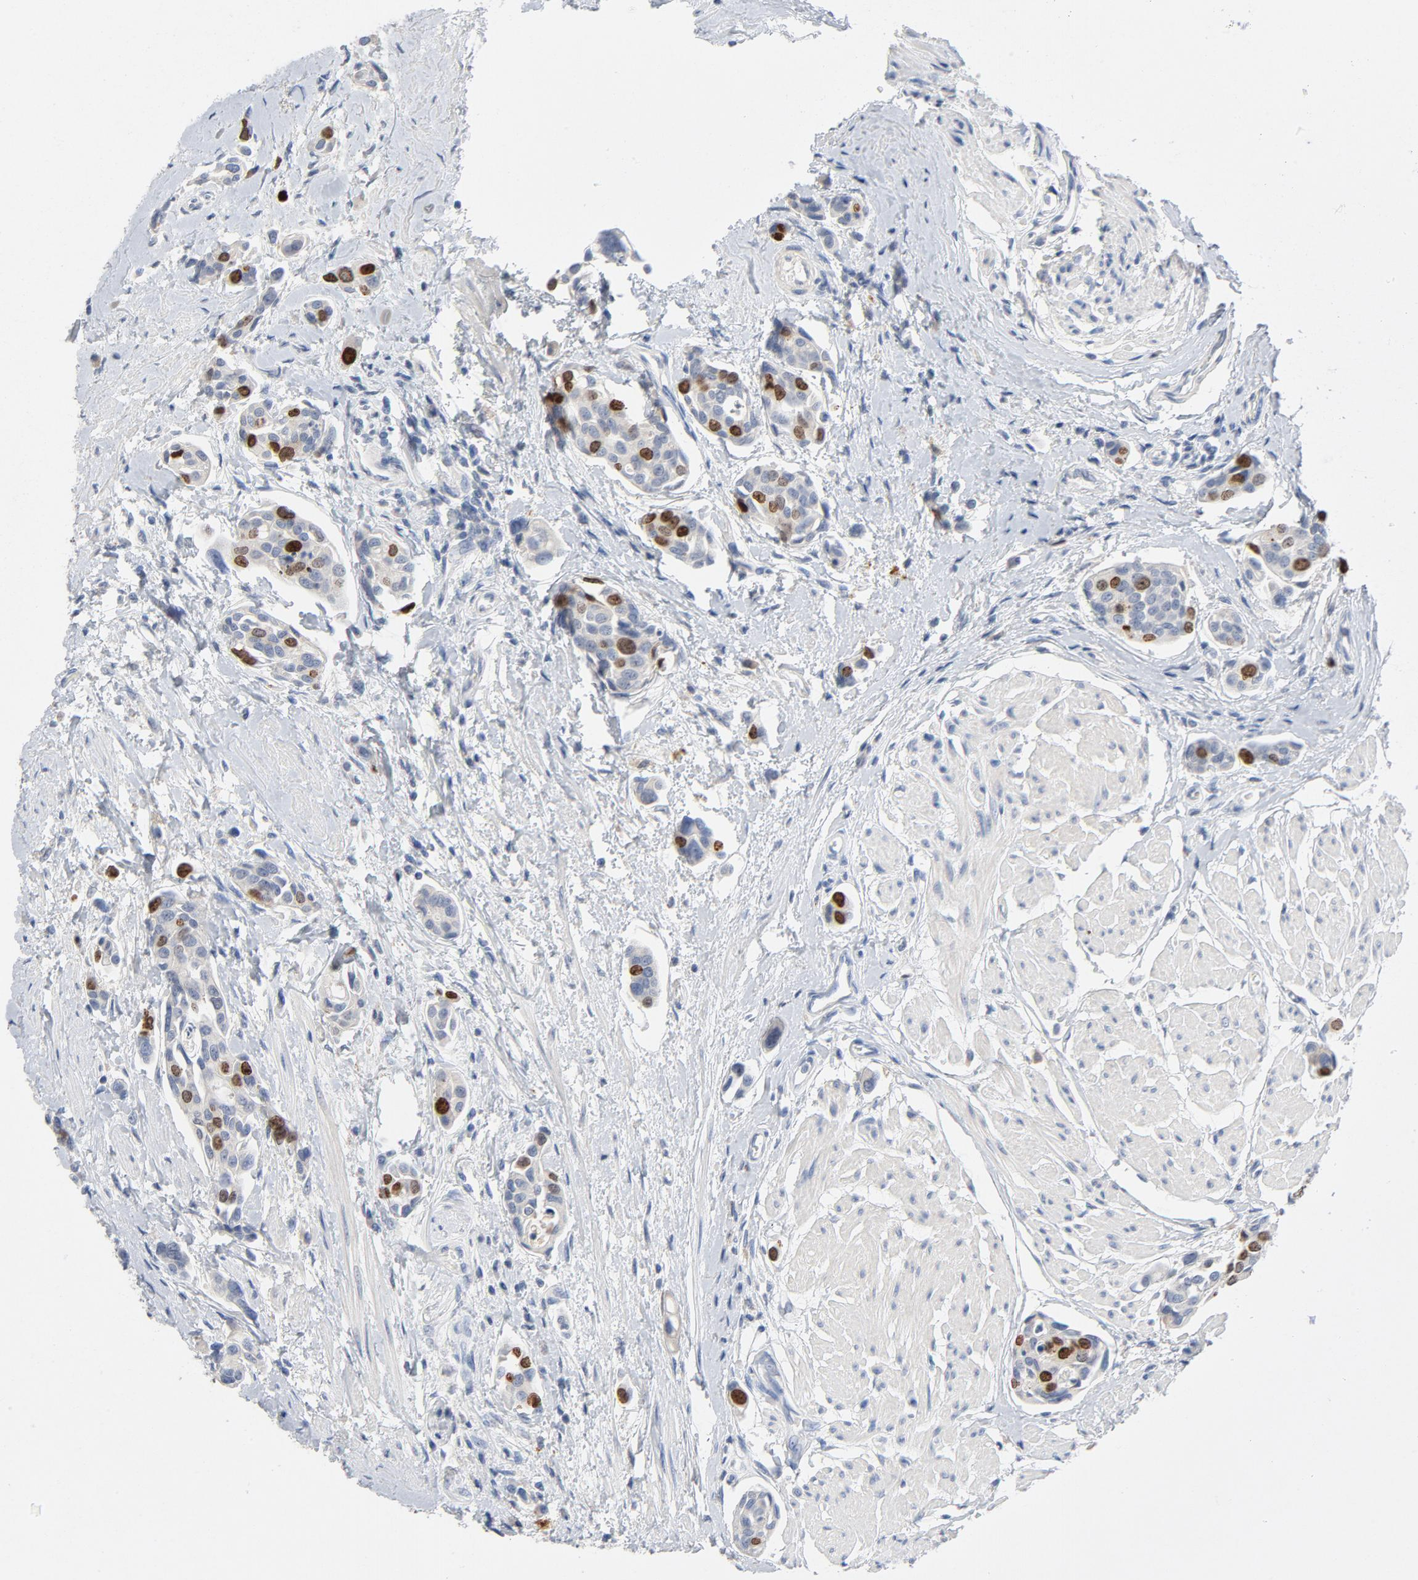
{"staining": {"intensity": "moderate", "quantity": "25%-75%", "location": "nuclear"}, "tissue": "urothelial cancer", "cell_type": "Tumor cells", "image_type": "cancer", "snomed": [{"axis": "morphology", "description": "Urothelial carcinoma, High grade"}, {"axis": "topography", "description": "Urinary bladder"}], "caption": "Immunohistochemical staining of human urothelial cancer exhibits medium levels of moderate nuclear expression in about 25%-75% of tumor cells.", "gene": "BIRC5", "patient": {"sex": "male", "age": 78}}